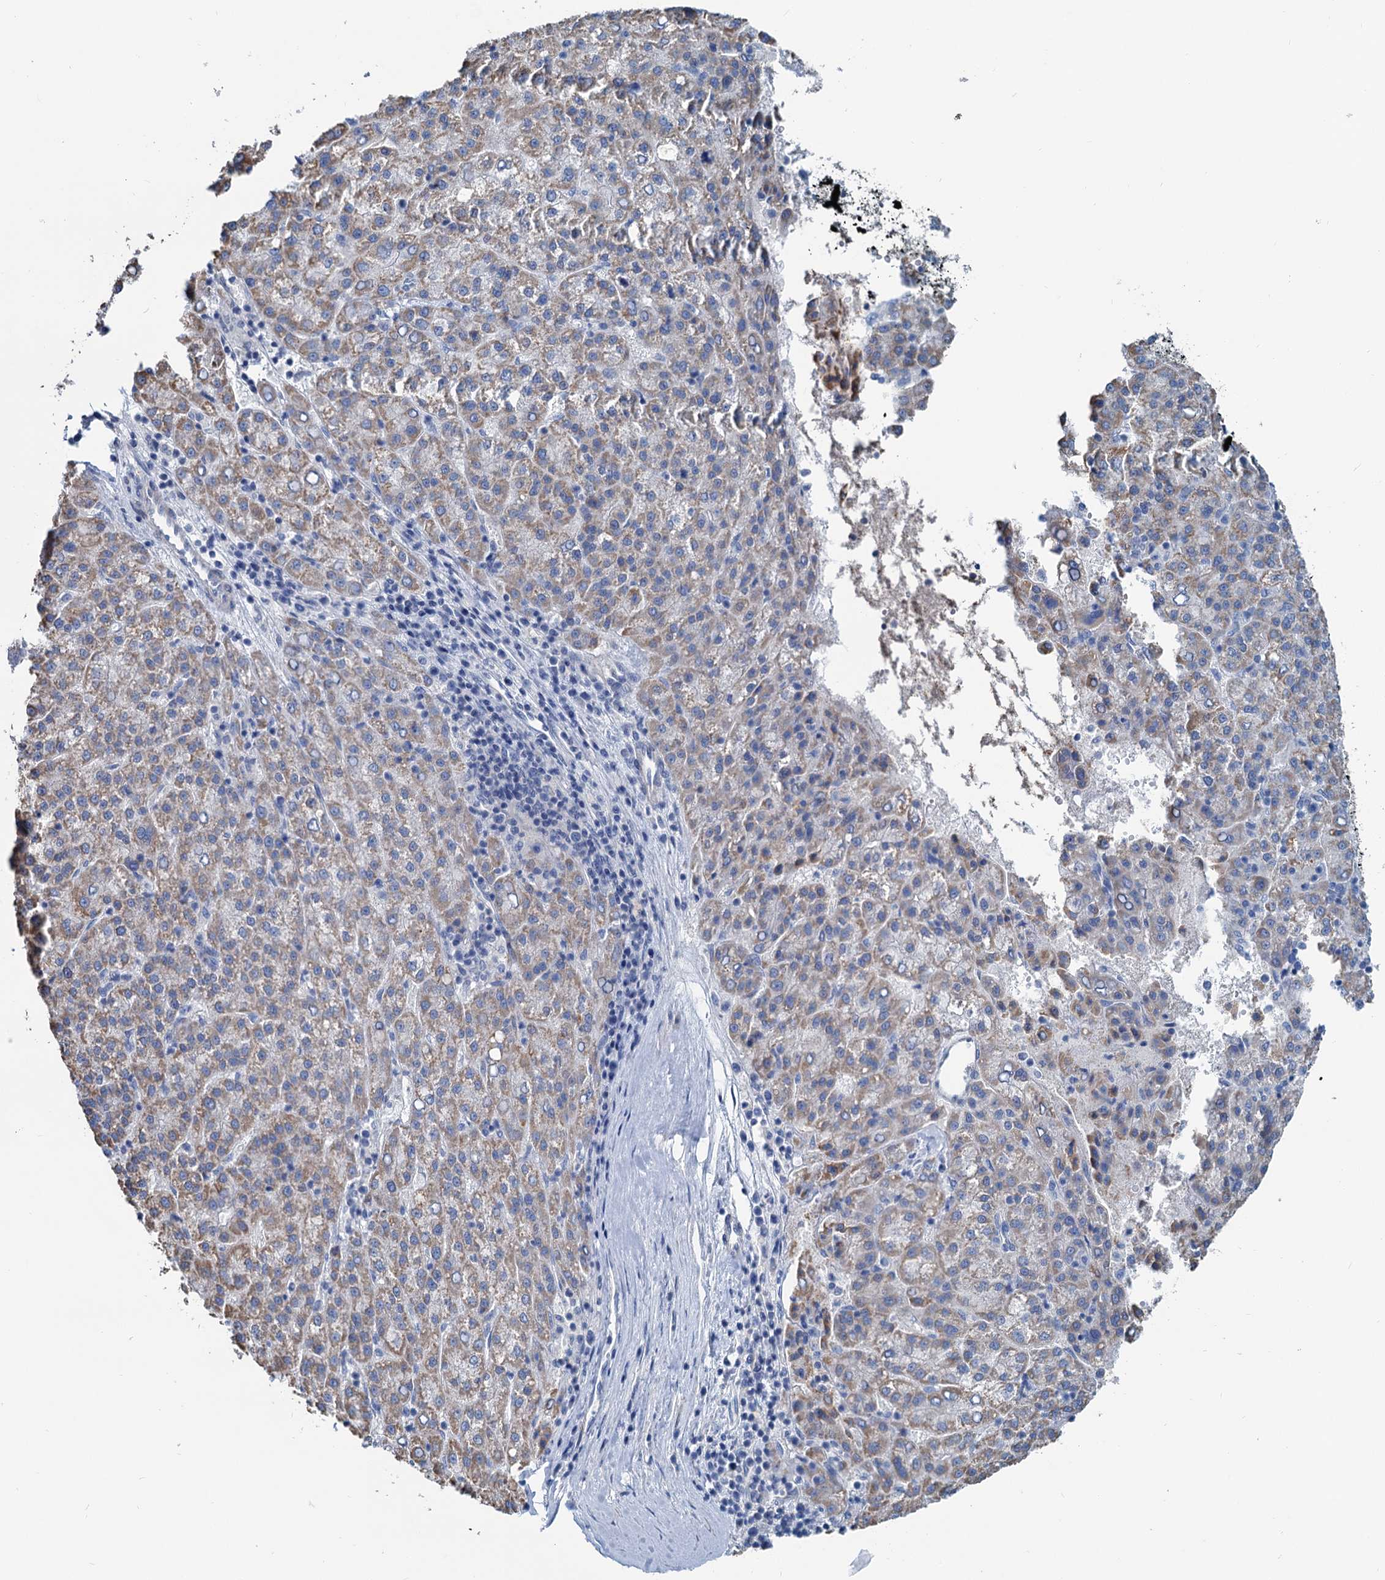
{"staining": {"intensity": "weak", "quantity": ">75%", "location": "cytoplasmic/membranous"}, "tissue": "liver cancer", "cell_type": "Tumor cells", "image_type": "cancer", "snomed": [{"axis": "morphology", "description": "Carcinoma, Hepatocellular, NOS"}, {"axis": "topography", "description": "Liver"}], "caption": "A brown stain shows weak cytoplasmic/membranous positivity of a protein in liver hepatocellular carcinoma tumor cells.", "gene": "SLC1A3", "patient": {"sex": "female", "age": 58}}